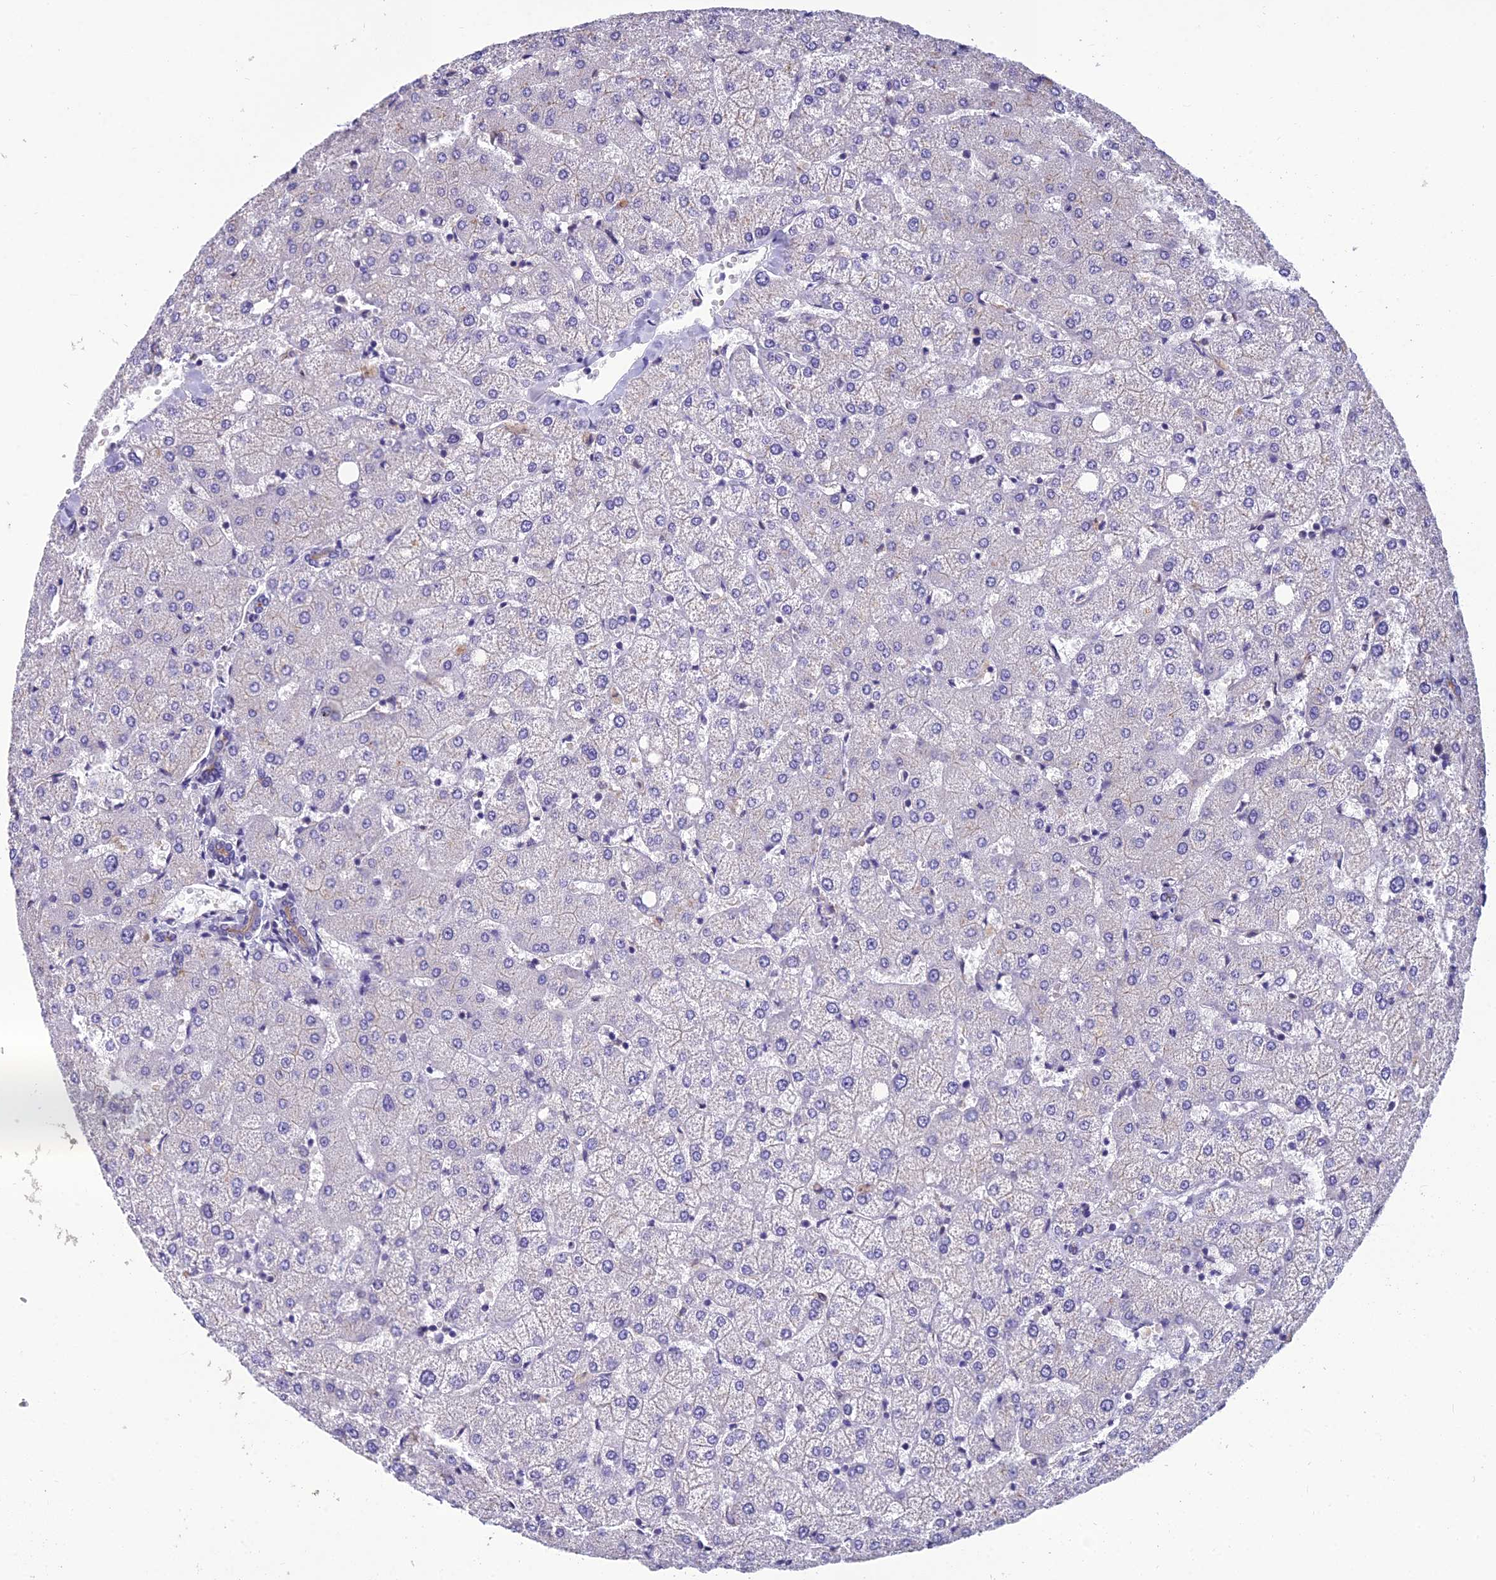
{"staining": {"intensity": "negative", "quantity": "none", "location": "none"}, "tissue": "liver", "cell_type": "Cholangiocytes", "image_type": "normal", "snomed": [{"axis": "morphology", "description": "Normal tissue, NOS"}, {"axis": "topography", "description": "Liver"}], "caption": "IHC of unremarkable liver exhibits no positivity in cholangiocytes.", "gene": "GRWD1", "patient": {"sex": "female", "age": 54}}